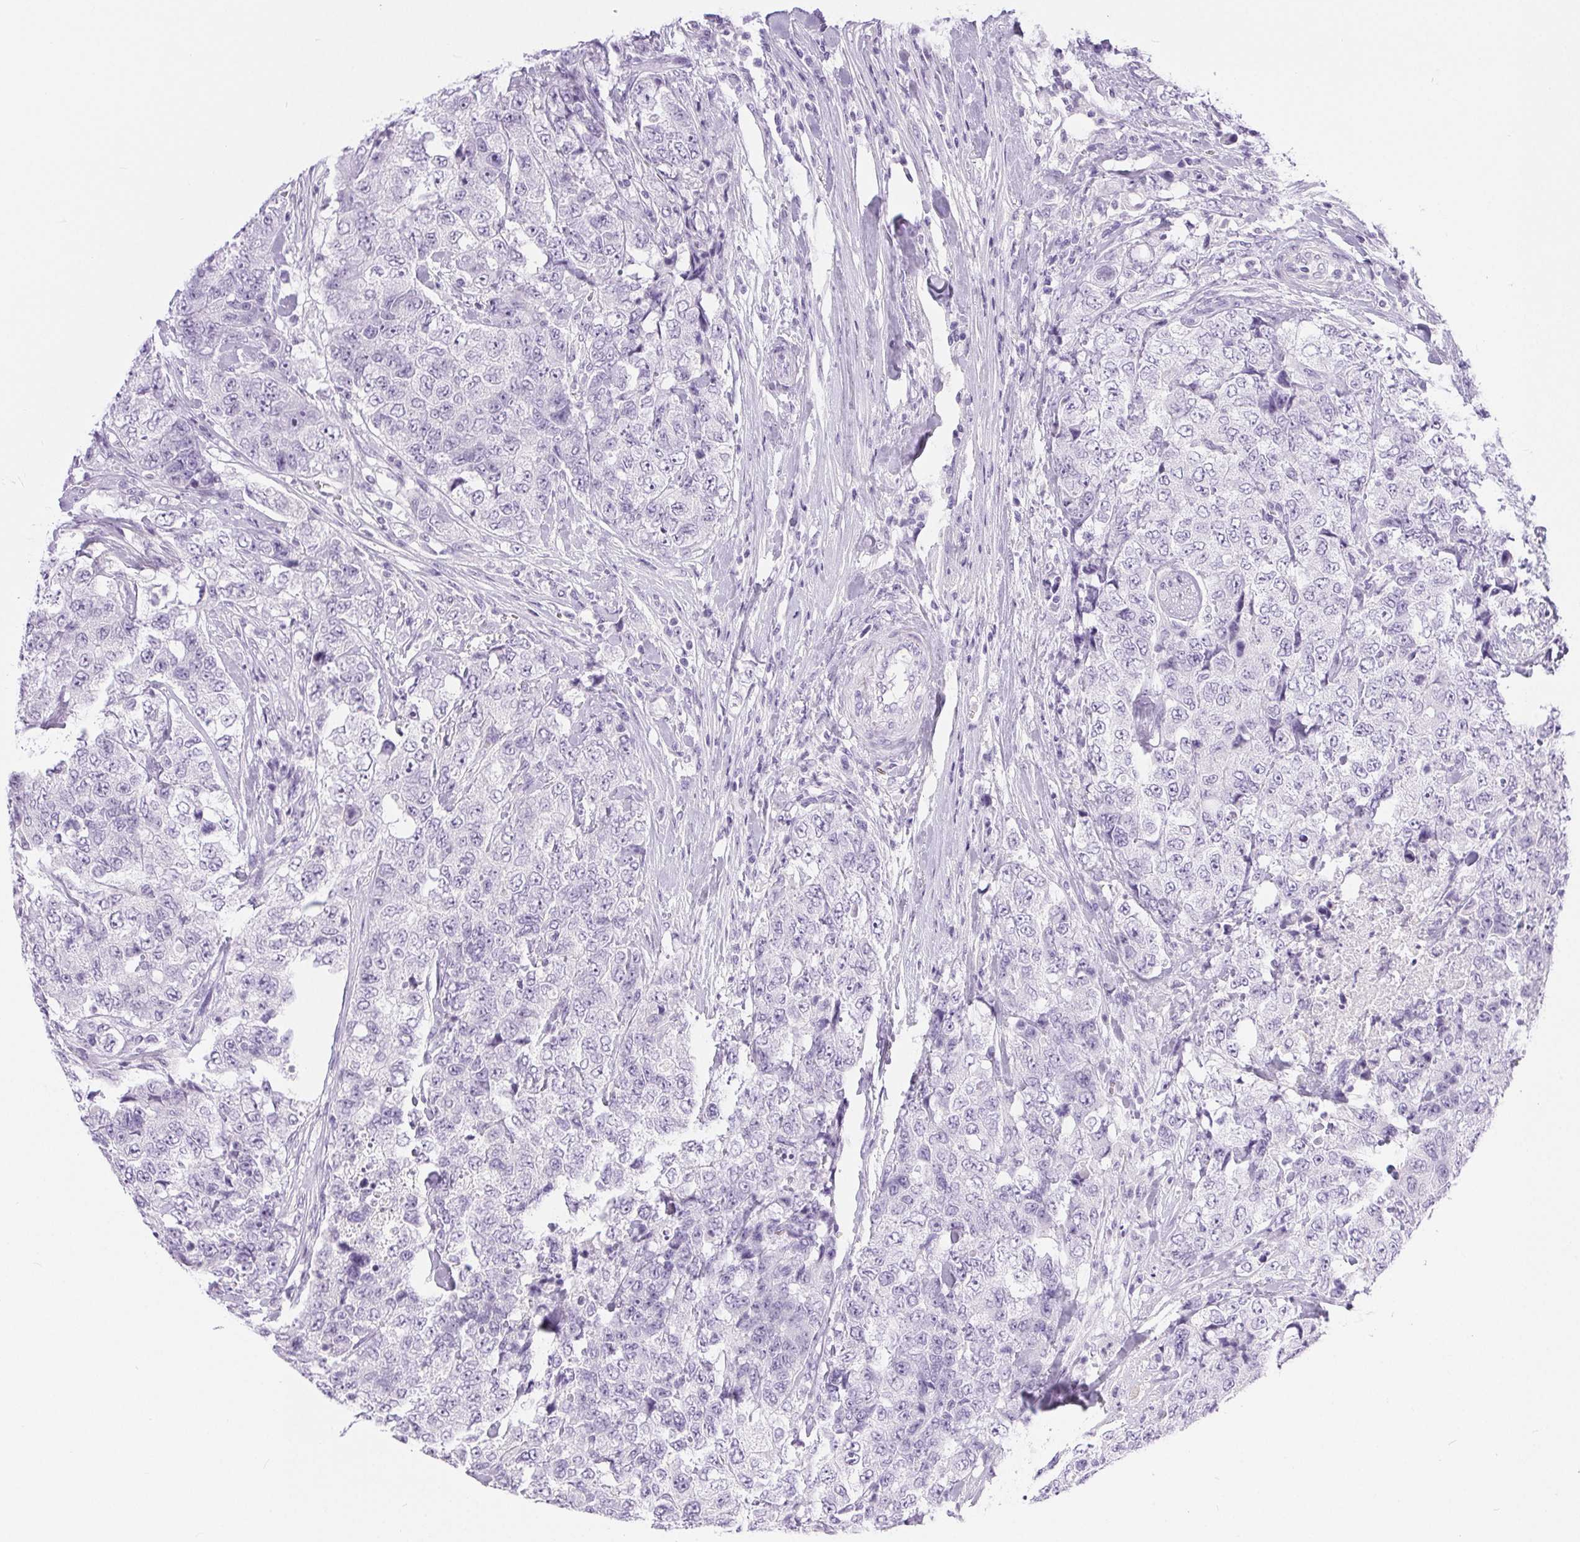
{"staining": {"intensity": "negative", "quantity": "none", "location": "none"}, "tissue": "urothelial cancer", "cell_type": "Tumor cells", "image_type": "cancer", "snomed": [{"axis": "morphology", "description": "Urothelial carcinoma, High grade"}, {"axis": "topography", "description": "Urinary bladder"}], "caption": "Tumor cells show no significant protein staining in urothelial carcinoma (high-grade).", "gene": "XDH", "patient": {"sex": "female", "age": 78}}